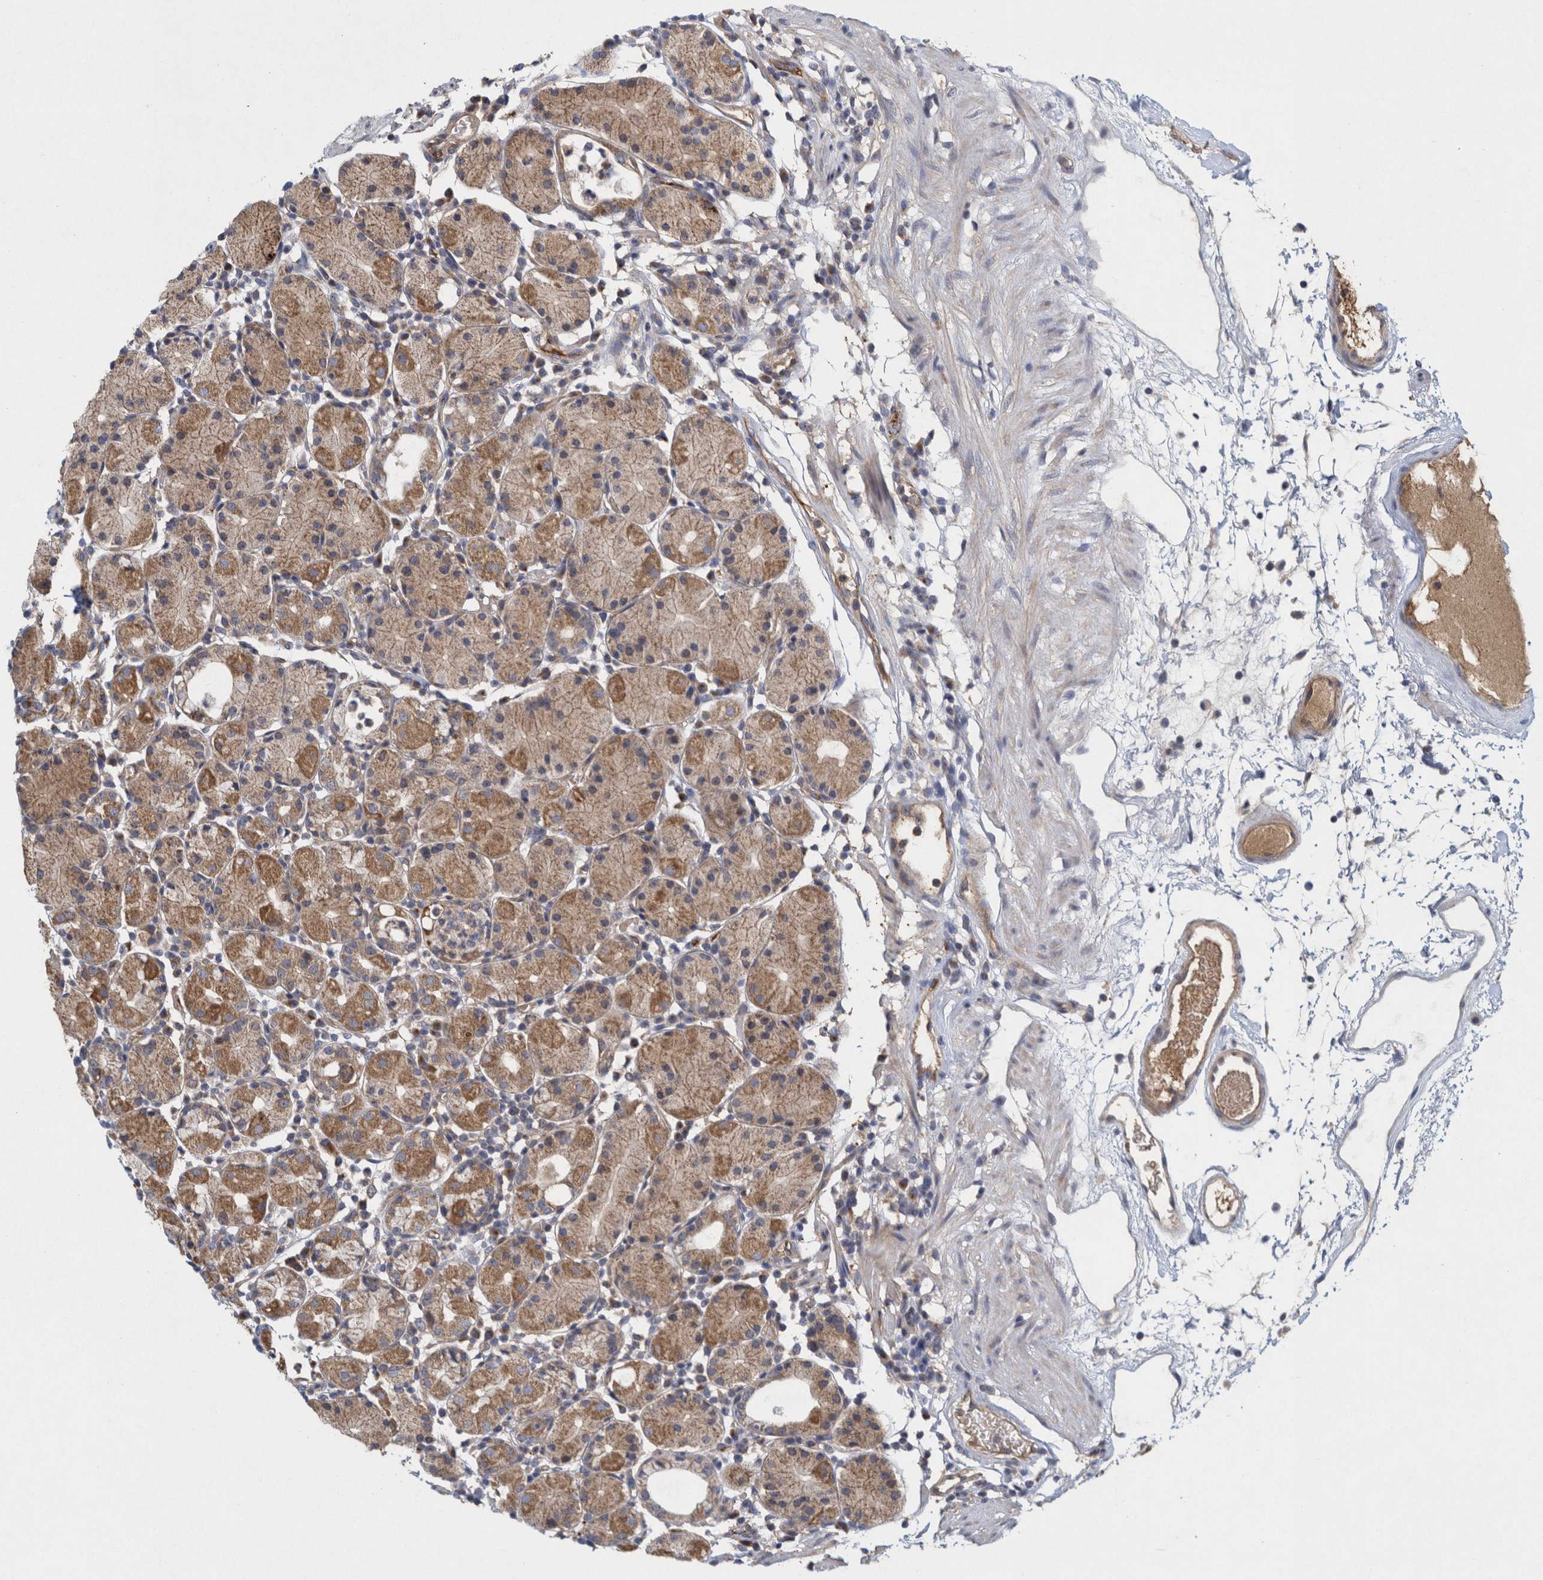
{"staining": {"intensity": "moderate", "quantity": ">75%", "location": "cytoplasmic/membranous"}, "tissue": "stomach", "cell_type": "Glandular cells", "image_type": "normal", "snomed": [{"axis": "morphology", "description": "Normal tissue, NOS"}, {"axis": "topography", "description": "Stomach"}, {"axis": "topography", "description": "Stomach, lower"}], "caption": "A high-resolution image shows IHC staining of benign stomach, which reveals moderate cytoplasmic/membranous expression in about >75% of glandular cells. (brown staining indicates protein expression, while blue staining denotes nuclei).", "gene": "ZNF324B", "patient": {"sex": "female", "age": 75}}